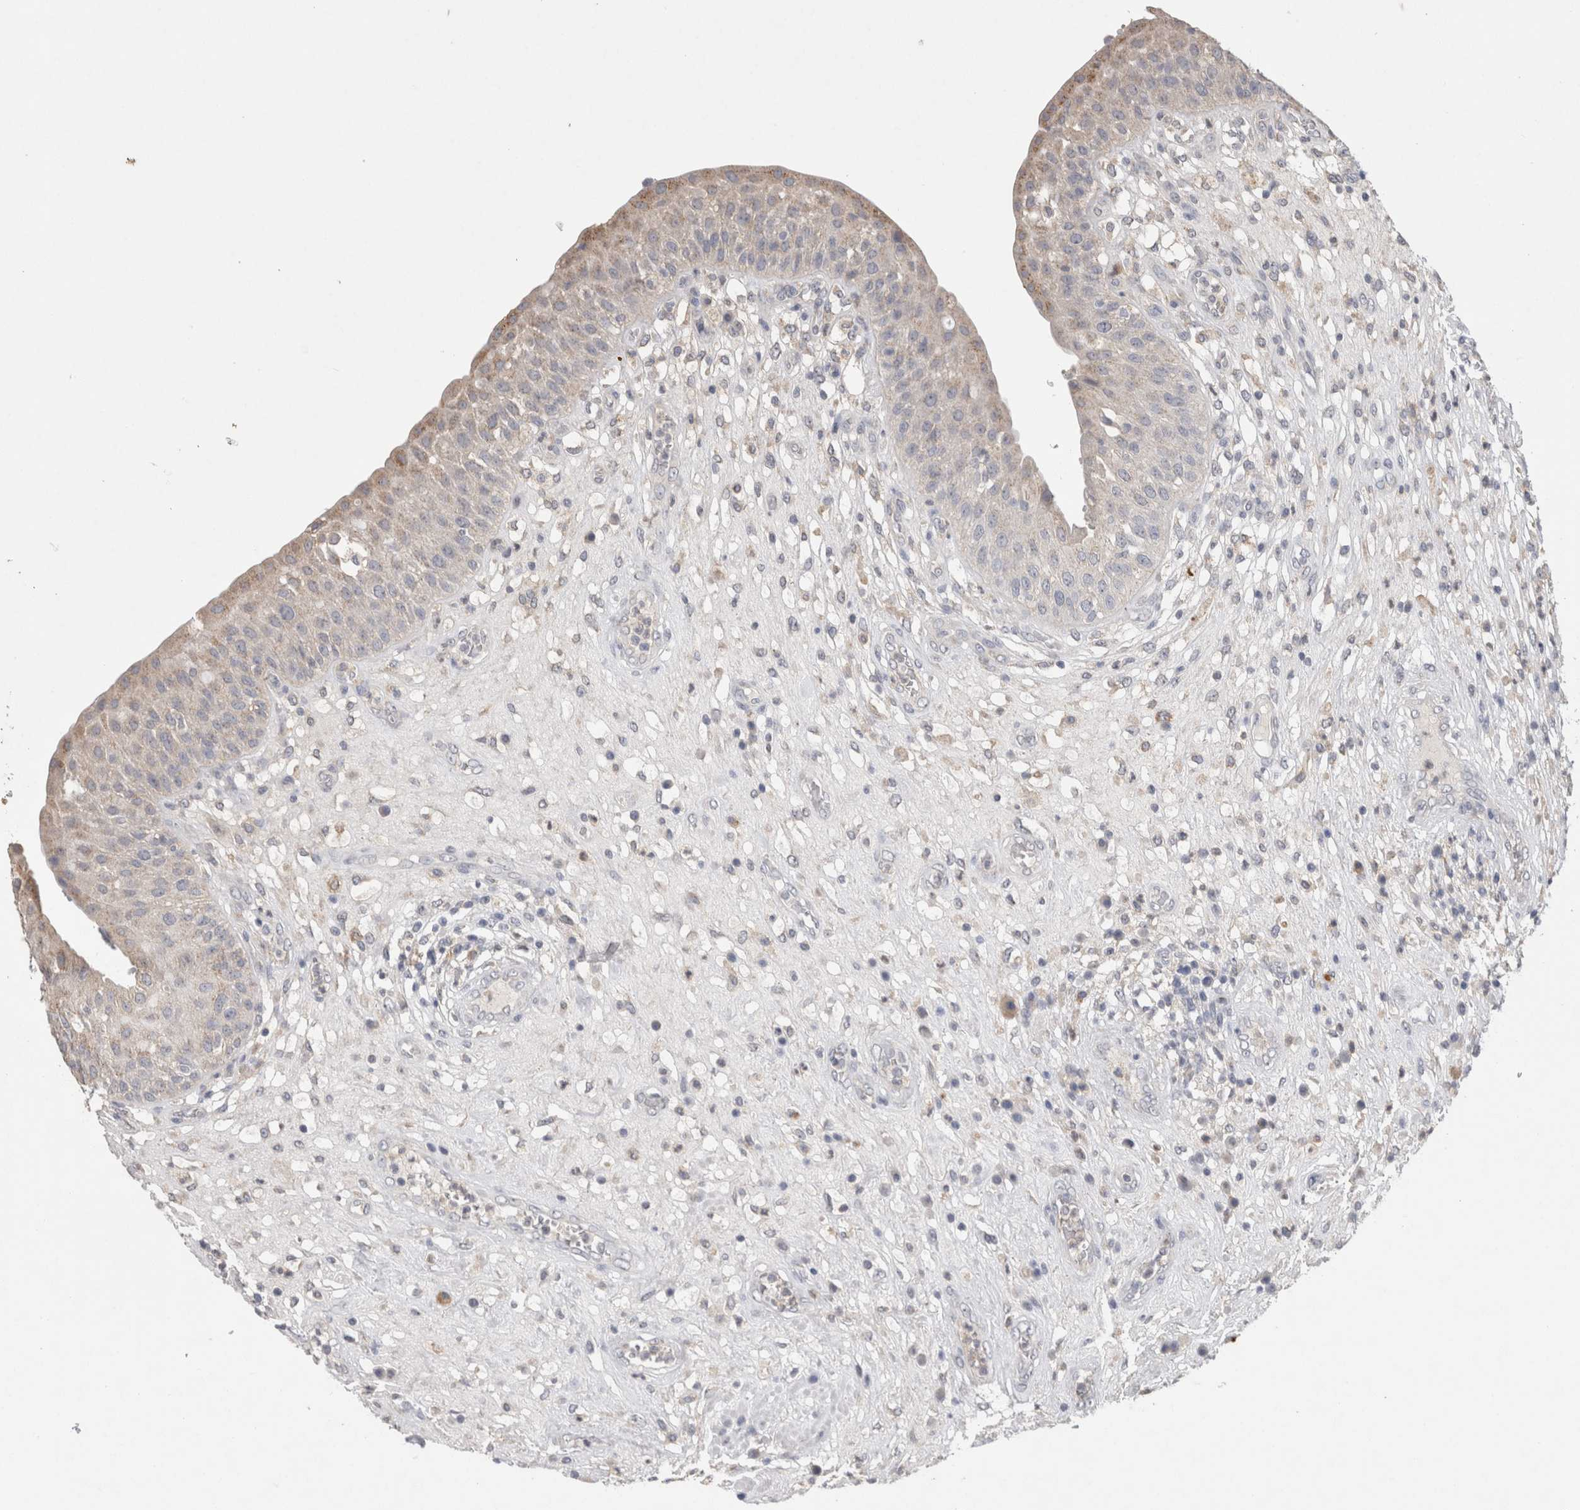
{"staining": {"intensity": "weak", "quantity": ">75%", "location": "cytoplasmic/membranous"}, "tissue": "urinary bladder", "cell_type": "Urothelial cells", "image_type": "normal", "snomed": [{"axis": "morphology", "description": "Normal tissue, NOS"}, {"axis": "topography", "description": "Urinary bladder"}], "caption": "Urothelial cells reveal weak cytoplasmic/membranous positivity in about >75% of cells in unremarkable urinary bladder. The staining was performed using DAB, with brown indicating positive protein expression. Nuclei are stained blue with hematoxylin.", "gene": "CNTFR", "patient": {"sex": "female", "age": 62}}